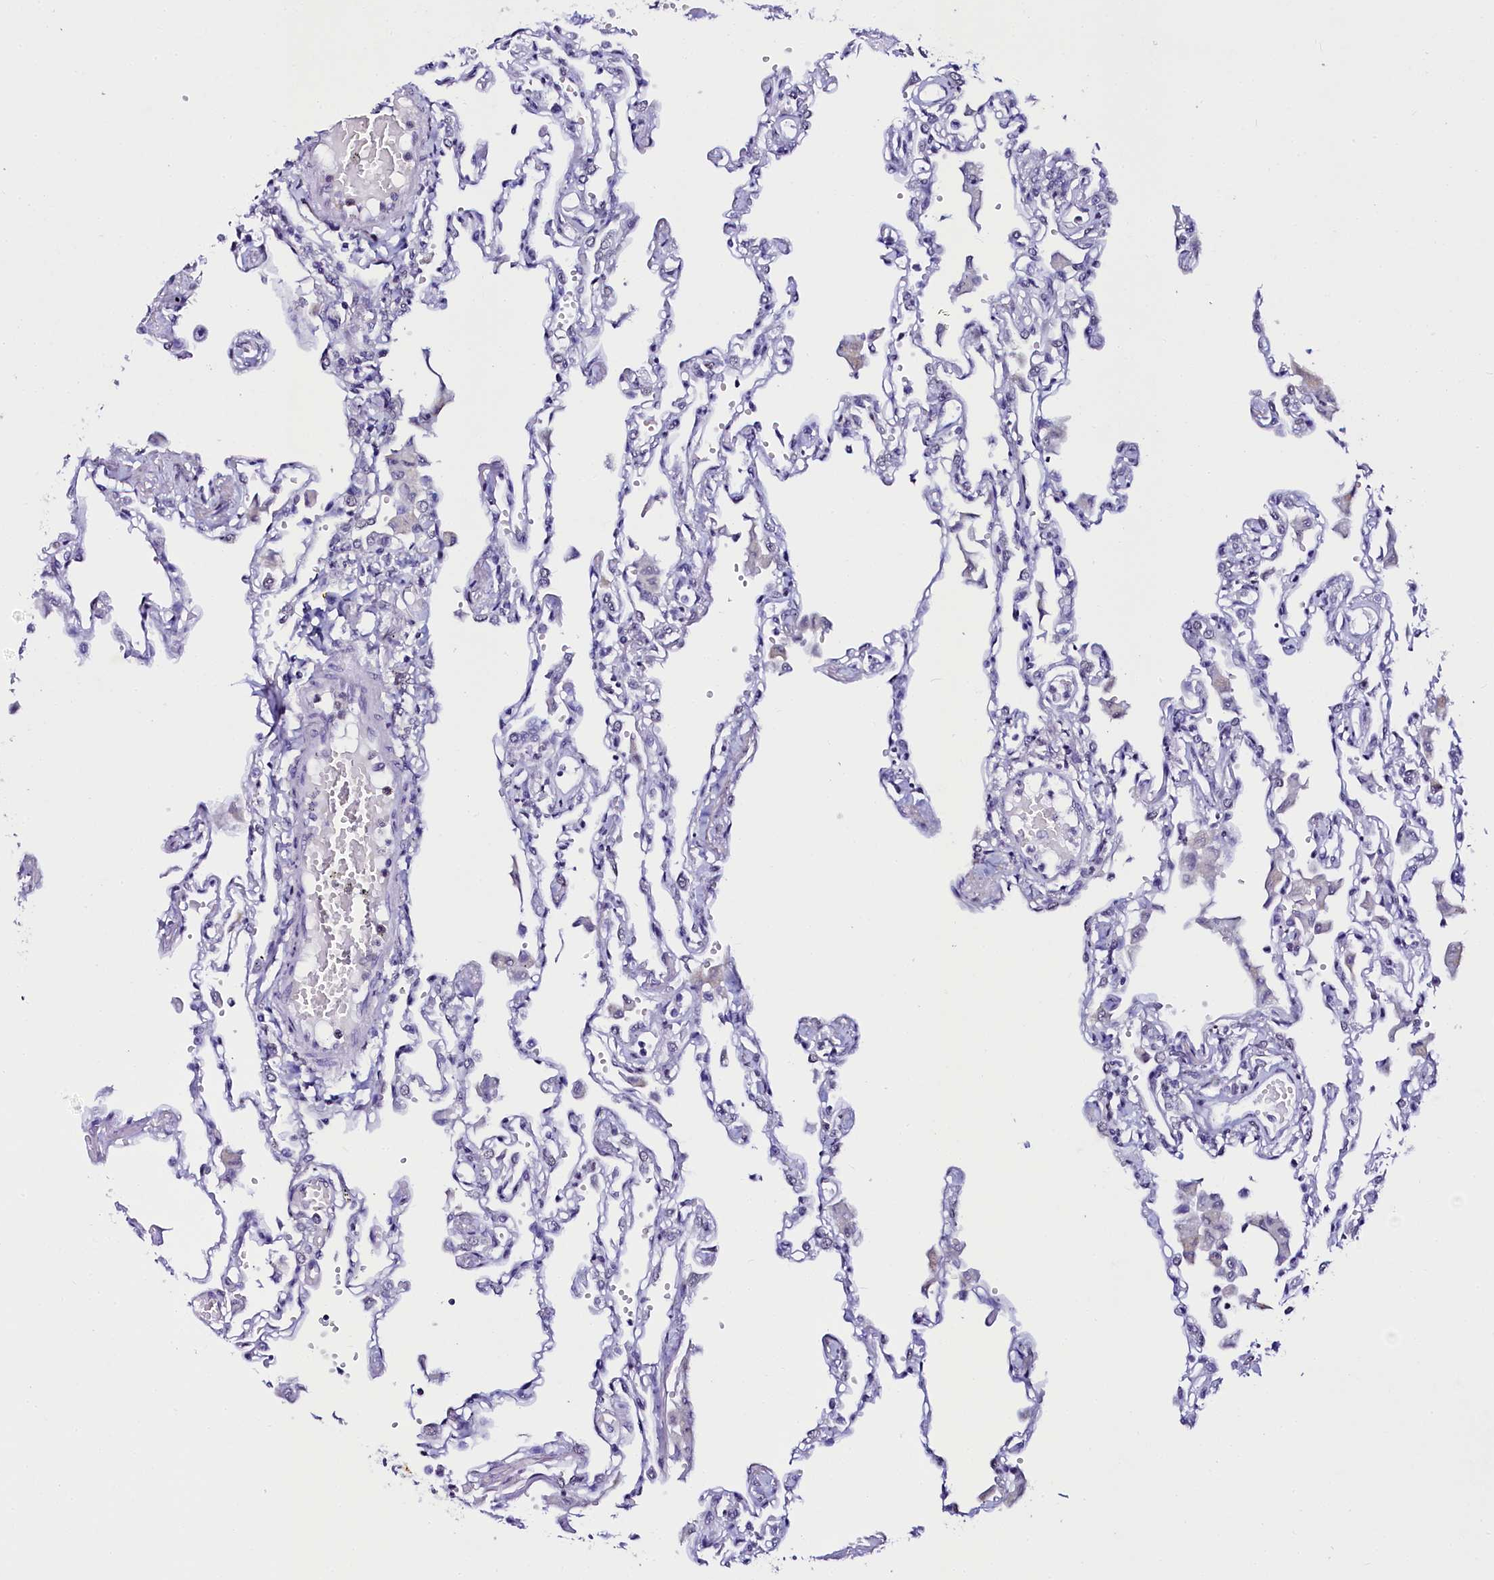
{"staining": {"intensity": "negative", "quantity": "none", "location": "none"}, "tissue": "lung", "cell_type": "Alveolar cells", "image_type": "normal", "snomed": [{"axis": "morphology", "description": "Normal tissue, NOS"}, {"axis": "topography", "description": "Bronchus"}, {"axis": "topography", "description": "Lung"}], "caption": "Immunohistochemical staining of unremarkable lung demonstrates no significant expression in alveolar cells.", "gene": "SORD", "patient": {"sex": "female", "age": 49}}